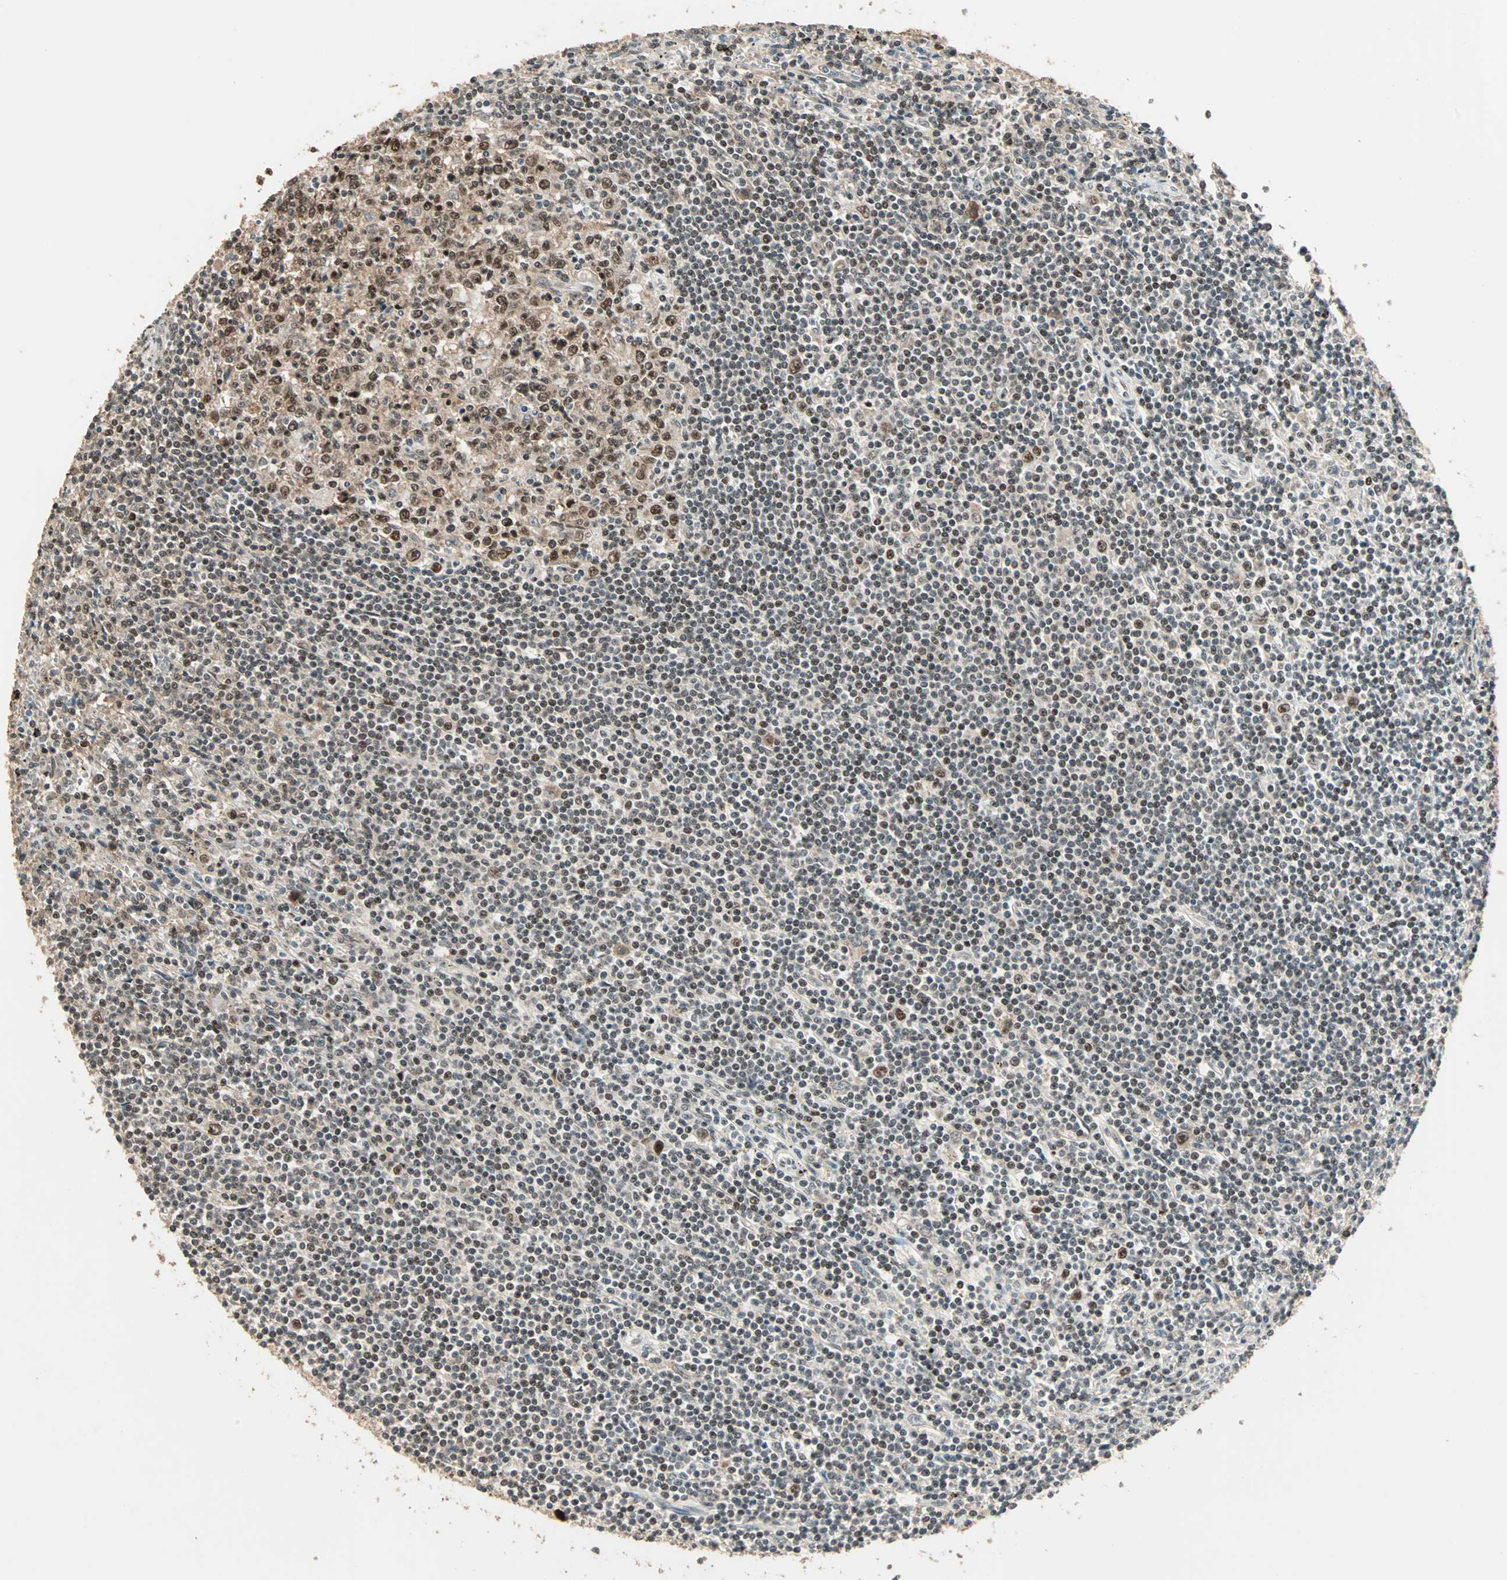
{"staining": {"intensity": "moderate", "quantity": "25%-75%", "location": "cytoplasmic/membranous,nuclear"}, "tissue": "lymphoma", "cell_type": "Tumor cells", "image_type": "cancer", "snomed": [{"axis": "morphology", "description": "Malignant lymphoma, non-Hodgkin's type, Low grade"}, {"axis": "topography", "description": "Spleen"}], "caption": "Lymphoma stained for a protein (brown) exhibits moderate cytoplasmic/membranous and nuclear positive positivity in approximately 25%-75% of tumor cells.", "gene": "MDC1", "patient": {"sex": "male", "age": 76}}